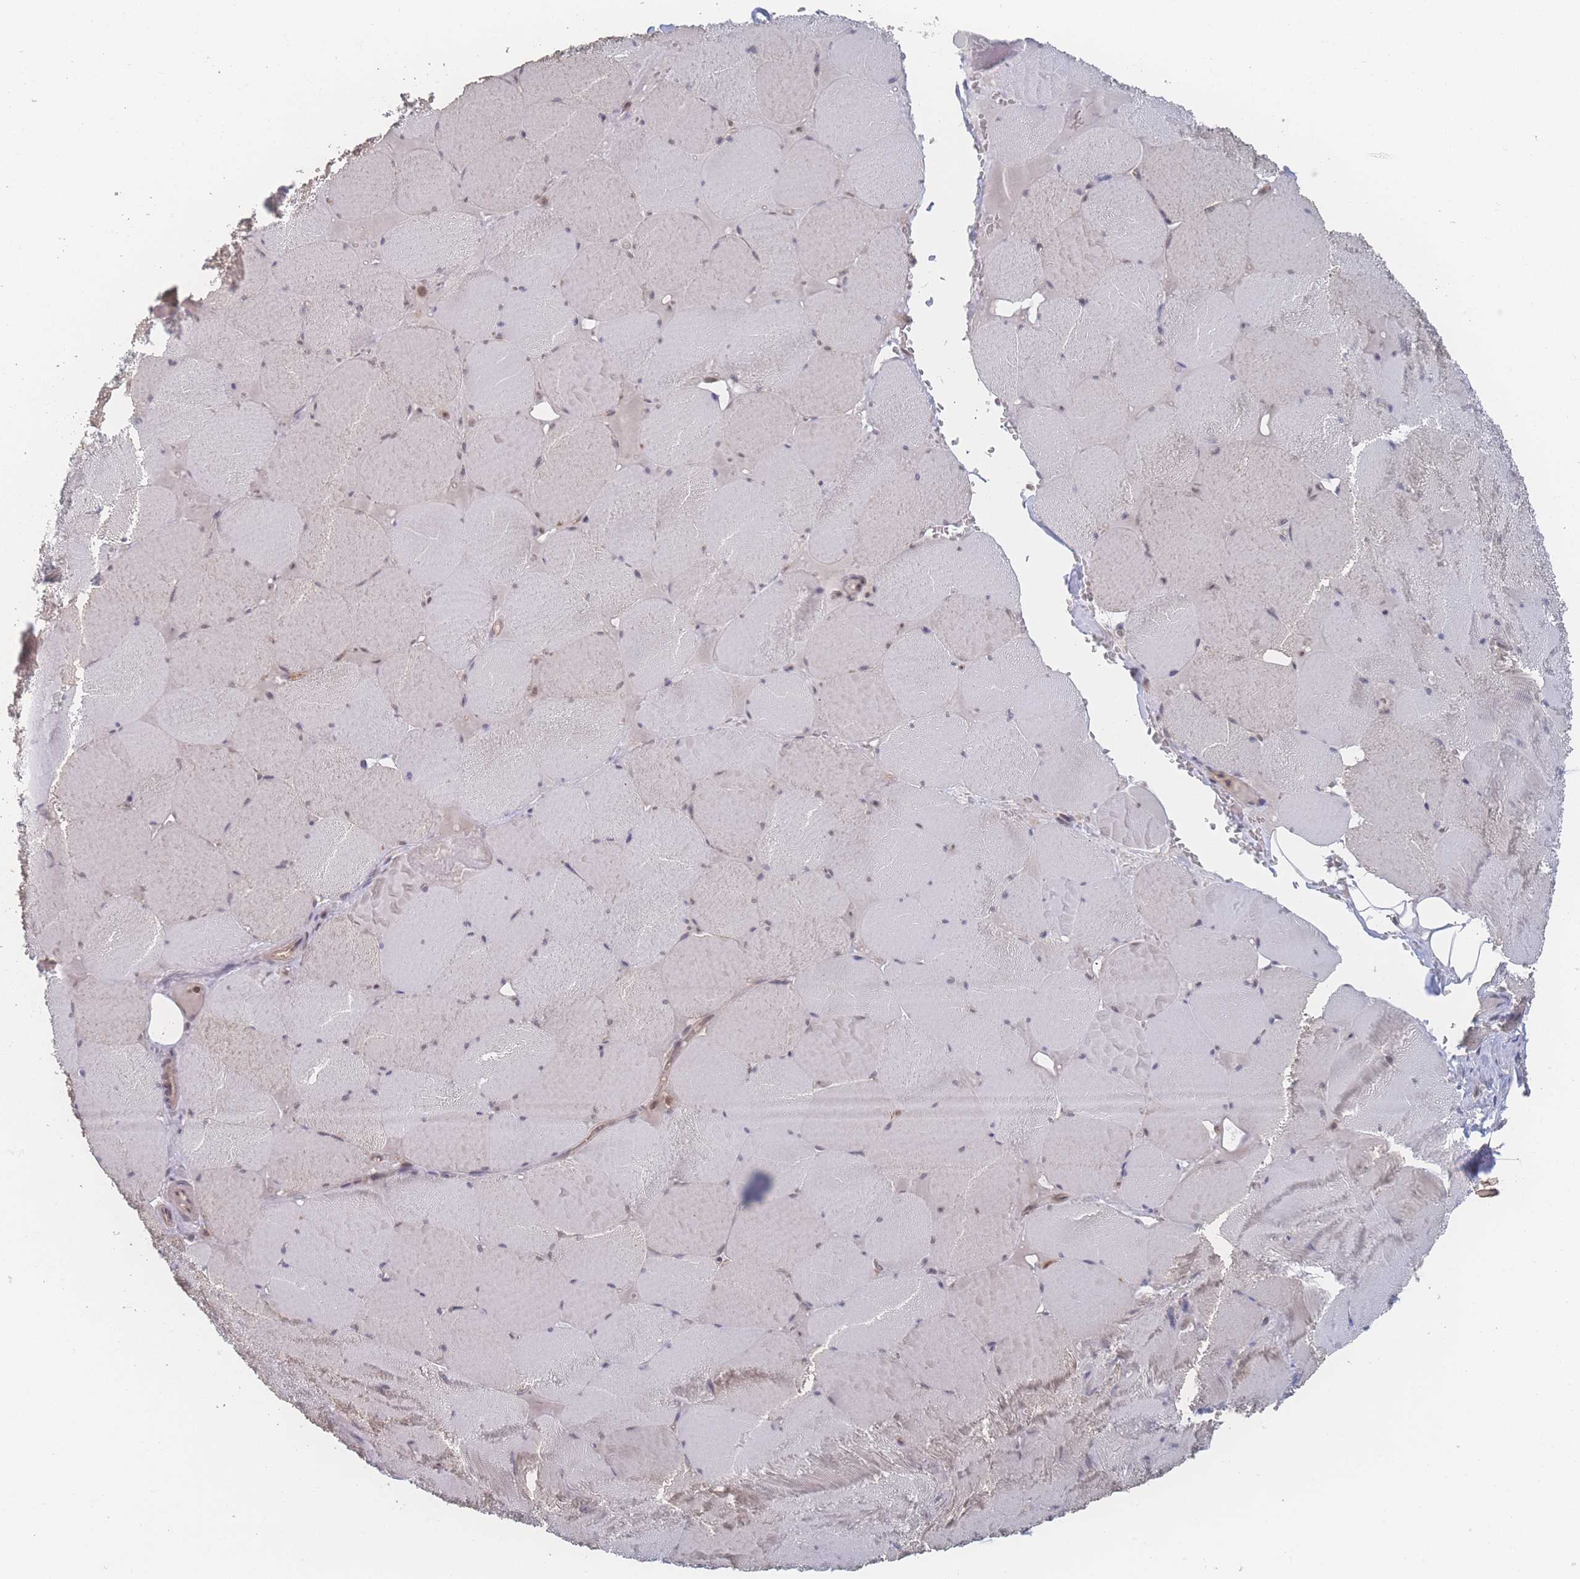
{"staining": {"intensity": "weak", "quantity": "25%-75%", "location": "cytoplasmic/membranous,nuclear"}, "tissue": "skeletal muscle", "cell_type": "Myocytes", "image_type": "normal", "snomed": [{"axis": "morphology", "description": "Normal tissue, NOS"}, {"axis": "topography", "description": "Skeletal muscle"}, {"axis": "topography", "description": "Head-Neck"}], "caption": "Benign skeletal muscle reveals weak cytoplasmic/membranous,nuclear expression in approximately 25%-75% of myocytes (IHC, brightfield microscopy, high magnification)..", "gene": "NBEAL1", "patient": {"sex": "male", "age": 66}}